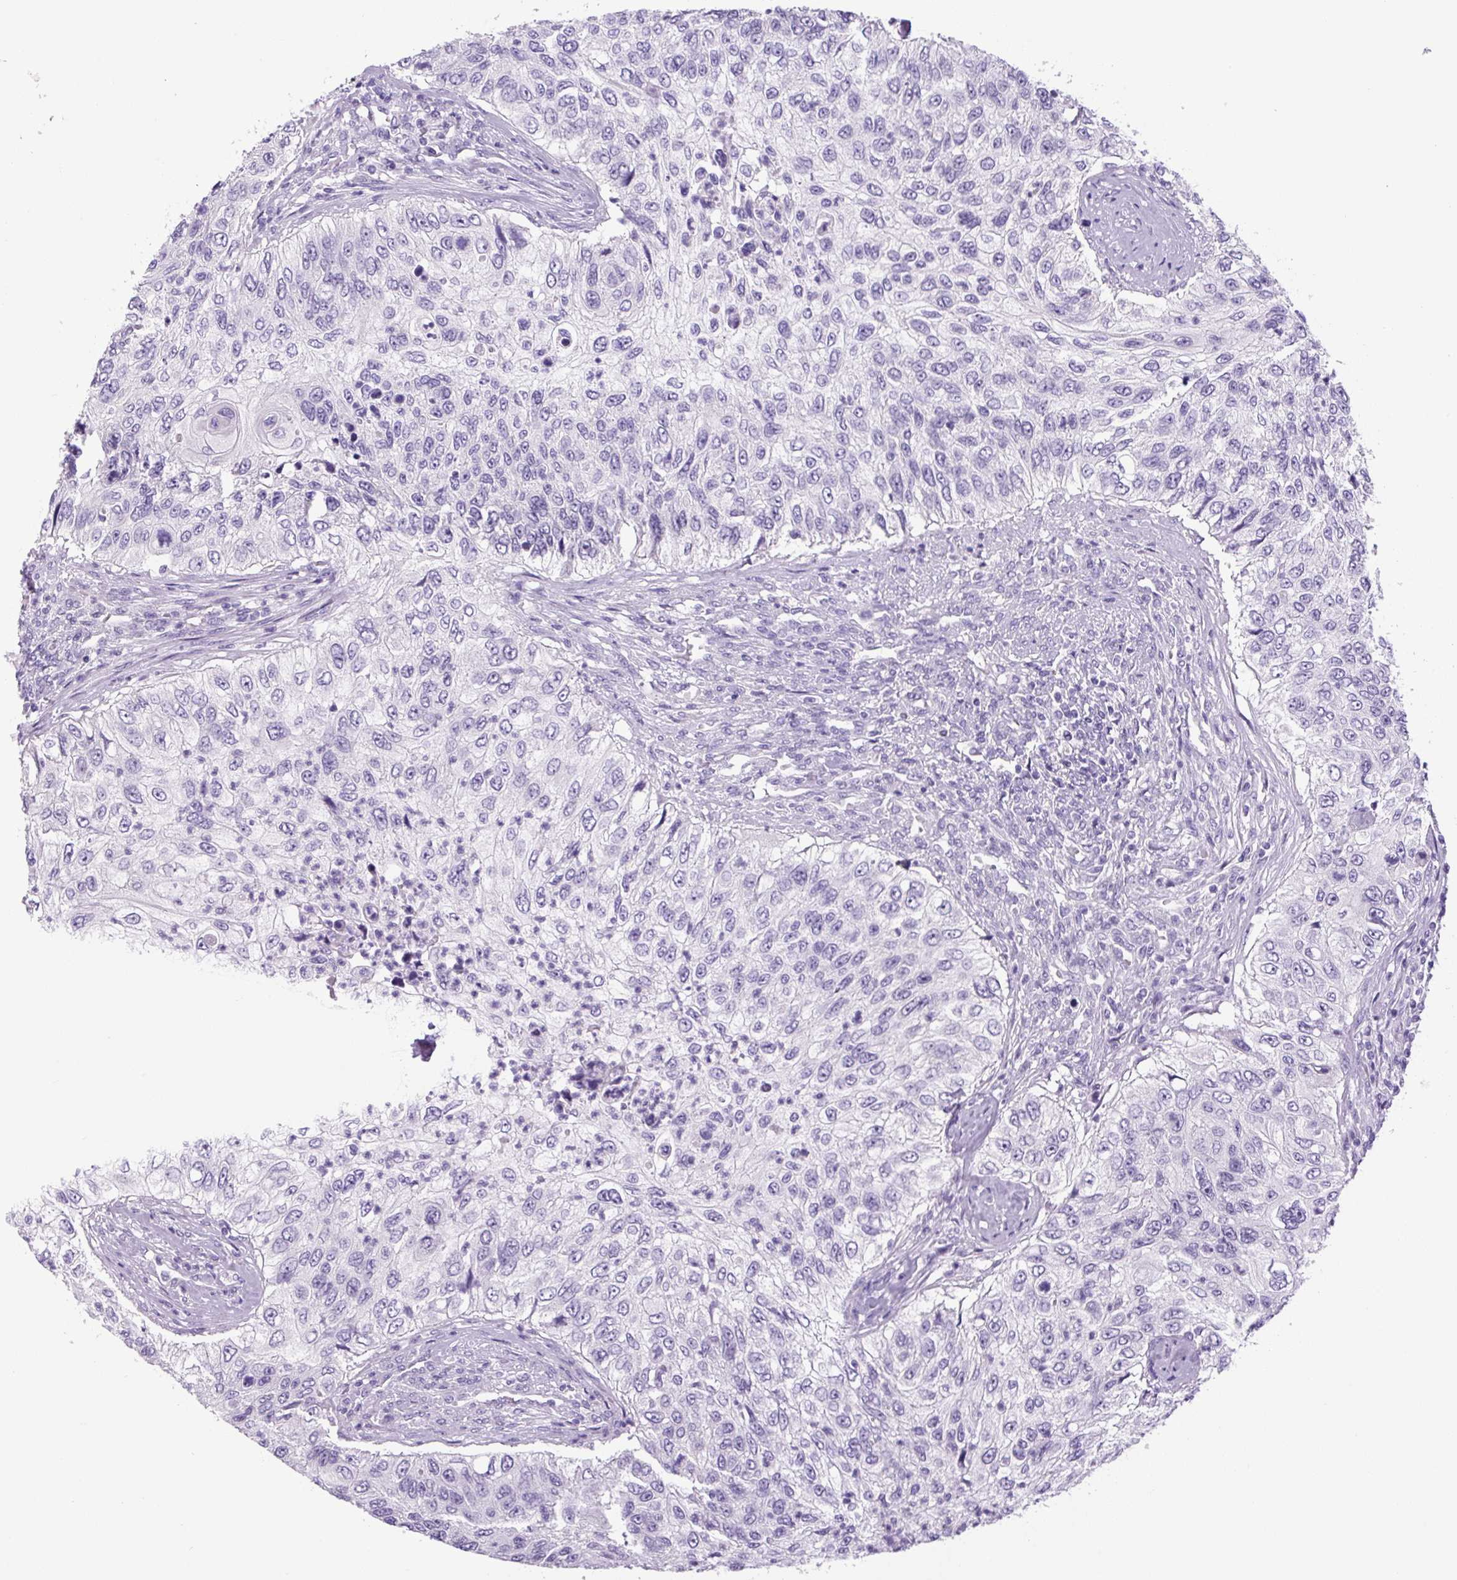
{"staining": {"intensity": "negative", "quantity": "none", "location": "none"}, "tissue": "urothelial cancer", "cell_type": "Tumor cells", "image_type": "cancer", "snomed": [{"axis": "morphology", "description": "Urothelial carcinoma, High grade"}, {"axis": "topography", "description": "Urinary bladder"}], "caption": "Immunohistochemistry (IHC) micrograph of neoplastic tissue: human urothelial cancer stained with DAB displays no significant protein staining in tumor cells.", "gene": "CHGA", "patient": {"sex": "female", "age": 60}}